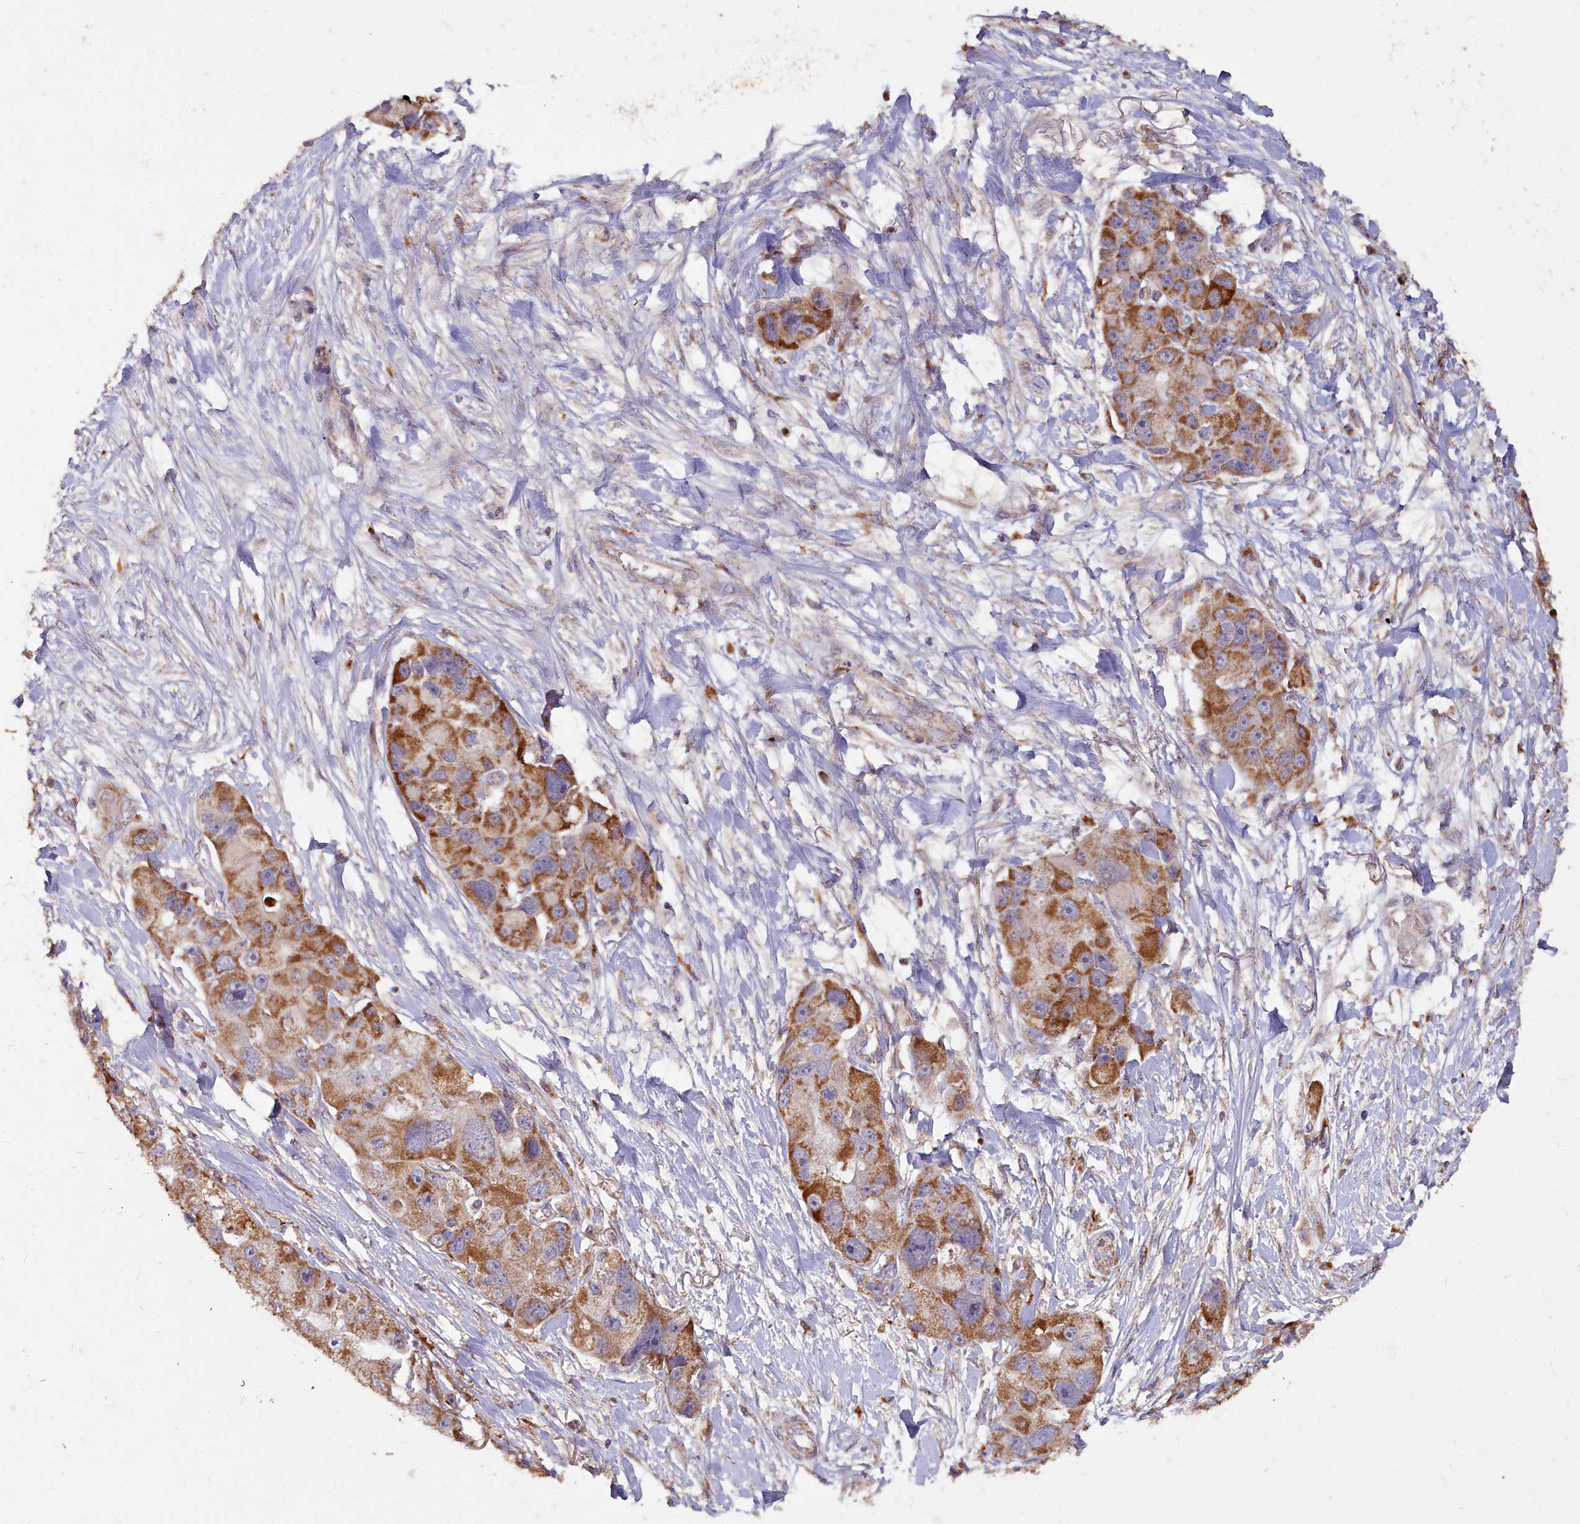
{"staining": {"intensity": "strong", "quantity": ">75%", "location": "cytoplasmic/membranous"}, "tissue": "lung cancer", "cell_type": "Tumor cells", "image_type": "cancer", "snomed": [{"axis": "morphology", "description": "Adenocarcinoma, NOS"}, {"axis": "topography", "description": "Lung"}], "caption": "The photomicrograph demonstrates a brown stain indicating the presence of a protein in the cytoplasmic/membranous of tumor cells in lung adenocarcinoma.", "gene": "COX11", "patient": {"sex": "female", "age": 54}}